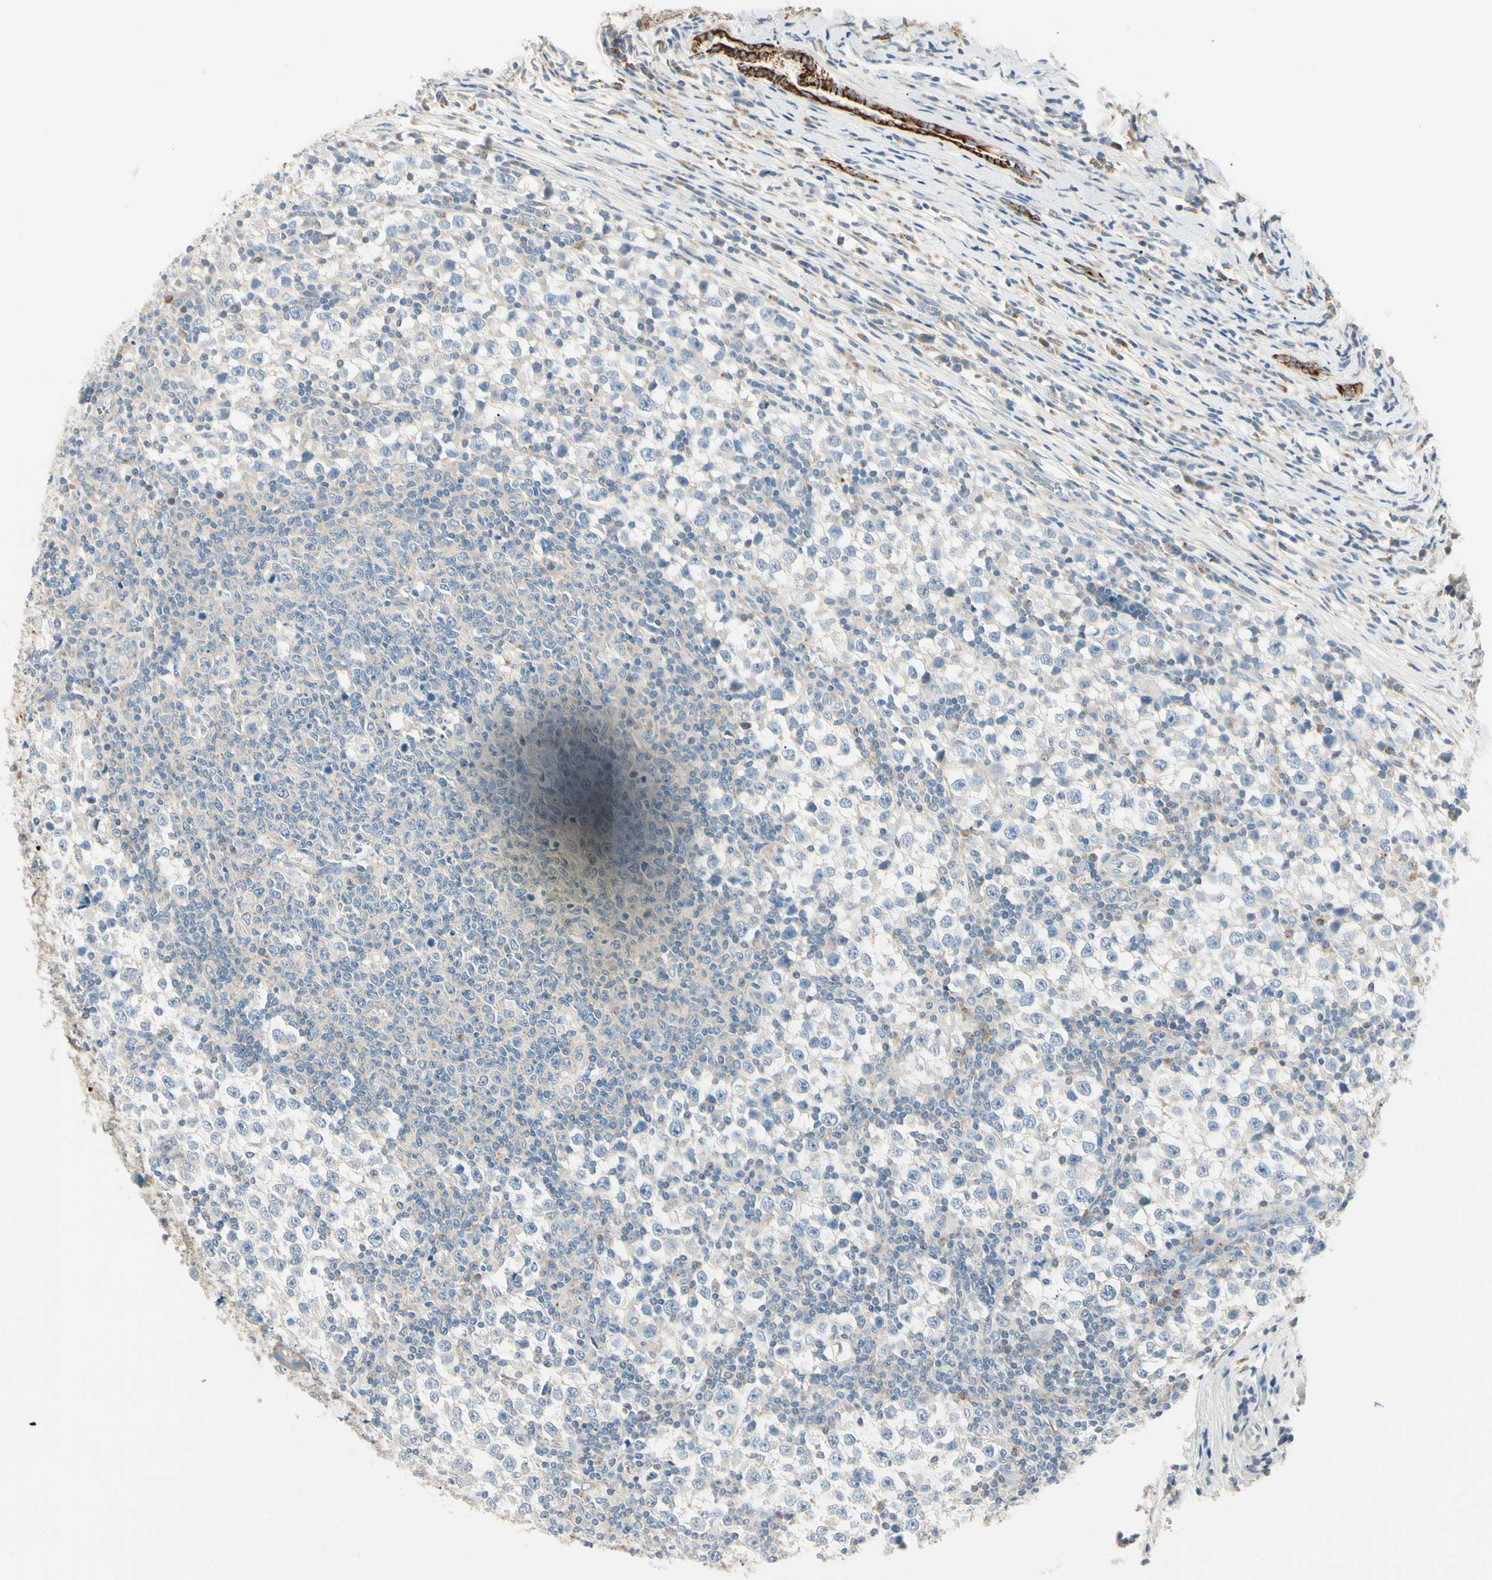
{"staining": {"intensity": "negative", "quantity": "none", "location": "none"}, "tissue": "testis cancer", "cell_type": "Tumor cells", "image_type": "cancer", "snomed": [{"axis": "morphology", "description": "Seminoma, NOS"}, {"axis": "topography", "description": "Testis"}], "caption": "Immunohistochemical staining of human testis seminoma shows no significant expression in tumor cells.", "gene": "DUSP12", "patient": {"sex": "male", "age": 65}}